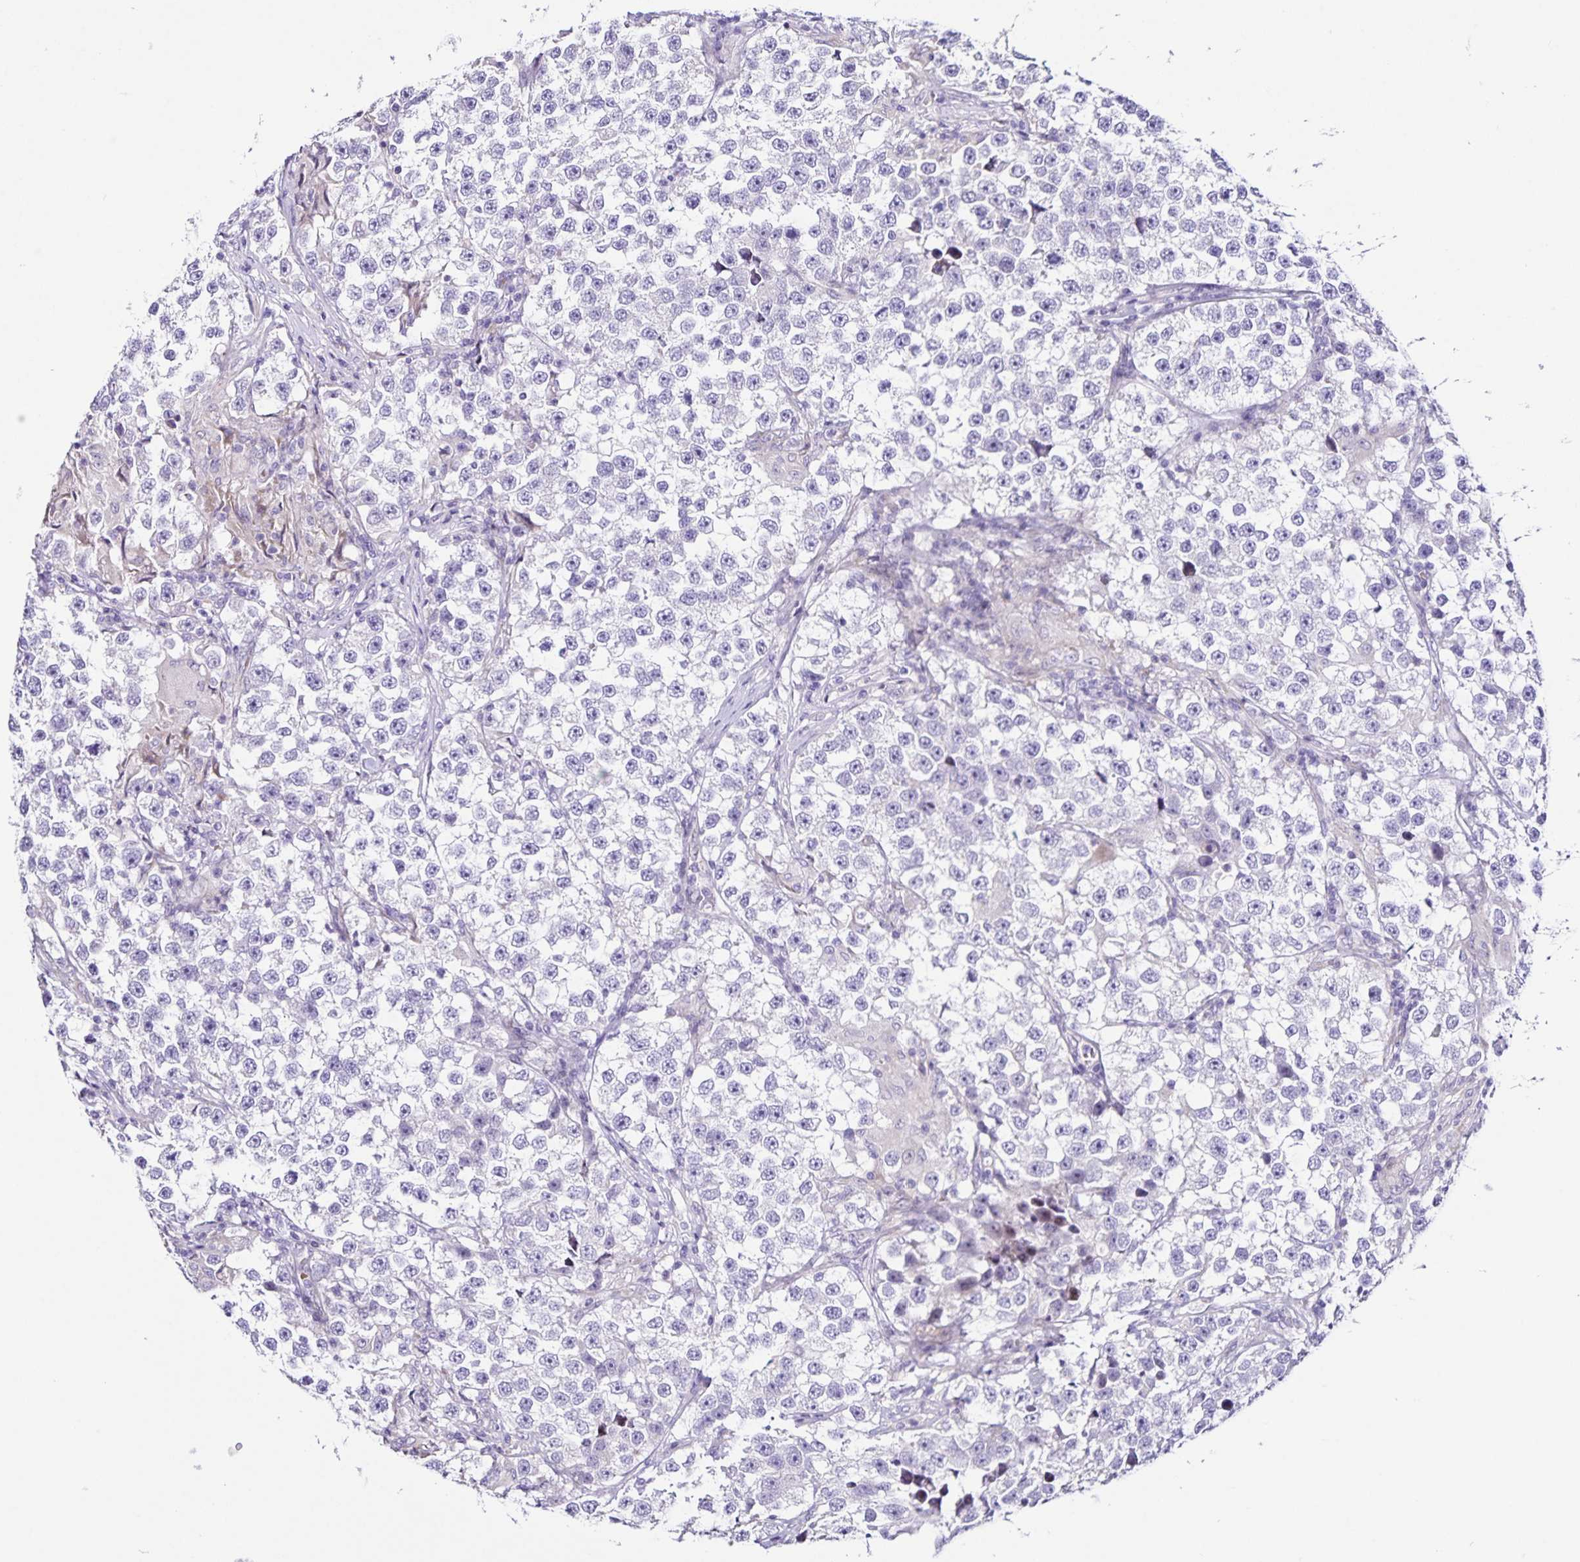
{"staining": {"intensity": "negative", "quantity": "none", "location": "none"}, "tissue": "testis cancer", "cell_type": "Tumor cells", "image_type": "cancer", "snomed": [{"axis": "morphology", "description": "Seminoma, NOS"}, {"axis": "topography", "description": "Testis"}], "caption": "Immunohistochemical staining of testis seminoma reveals no significant staining in tumor cells. (Brightfield microscopy of DAB (3,3'-diaminobenzidine) immunohistochemistry at high magnification).", "gene": "RNFT2", "patient": {"sex": "male", "age": 46}}